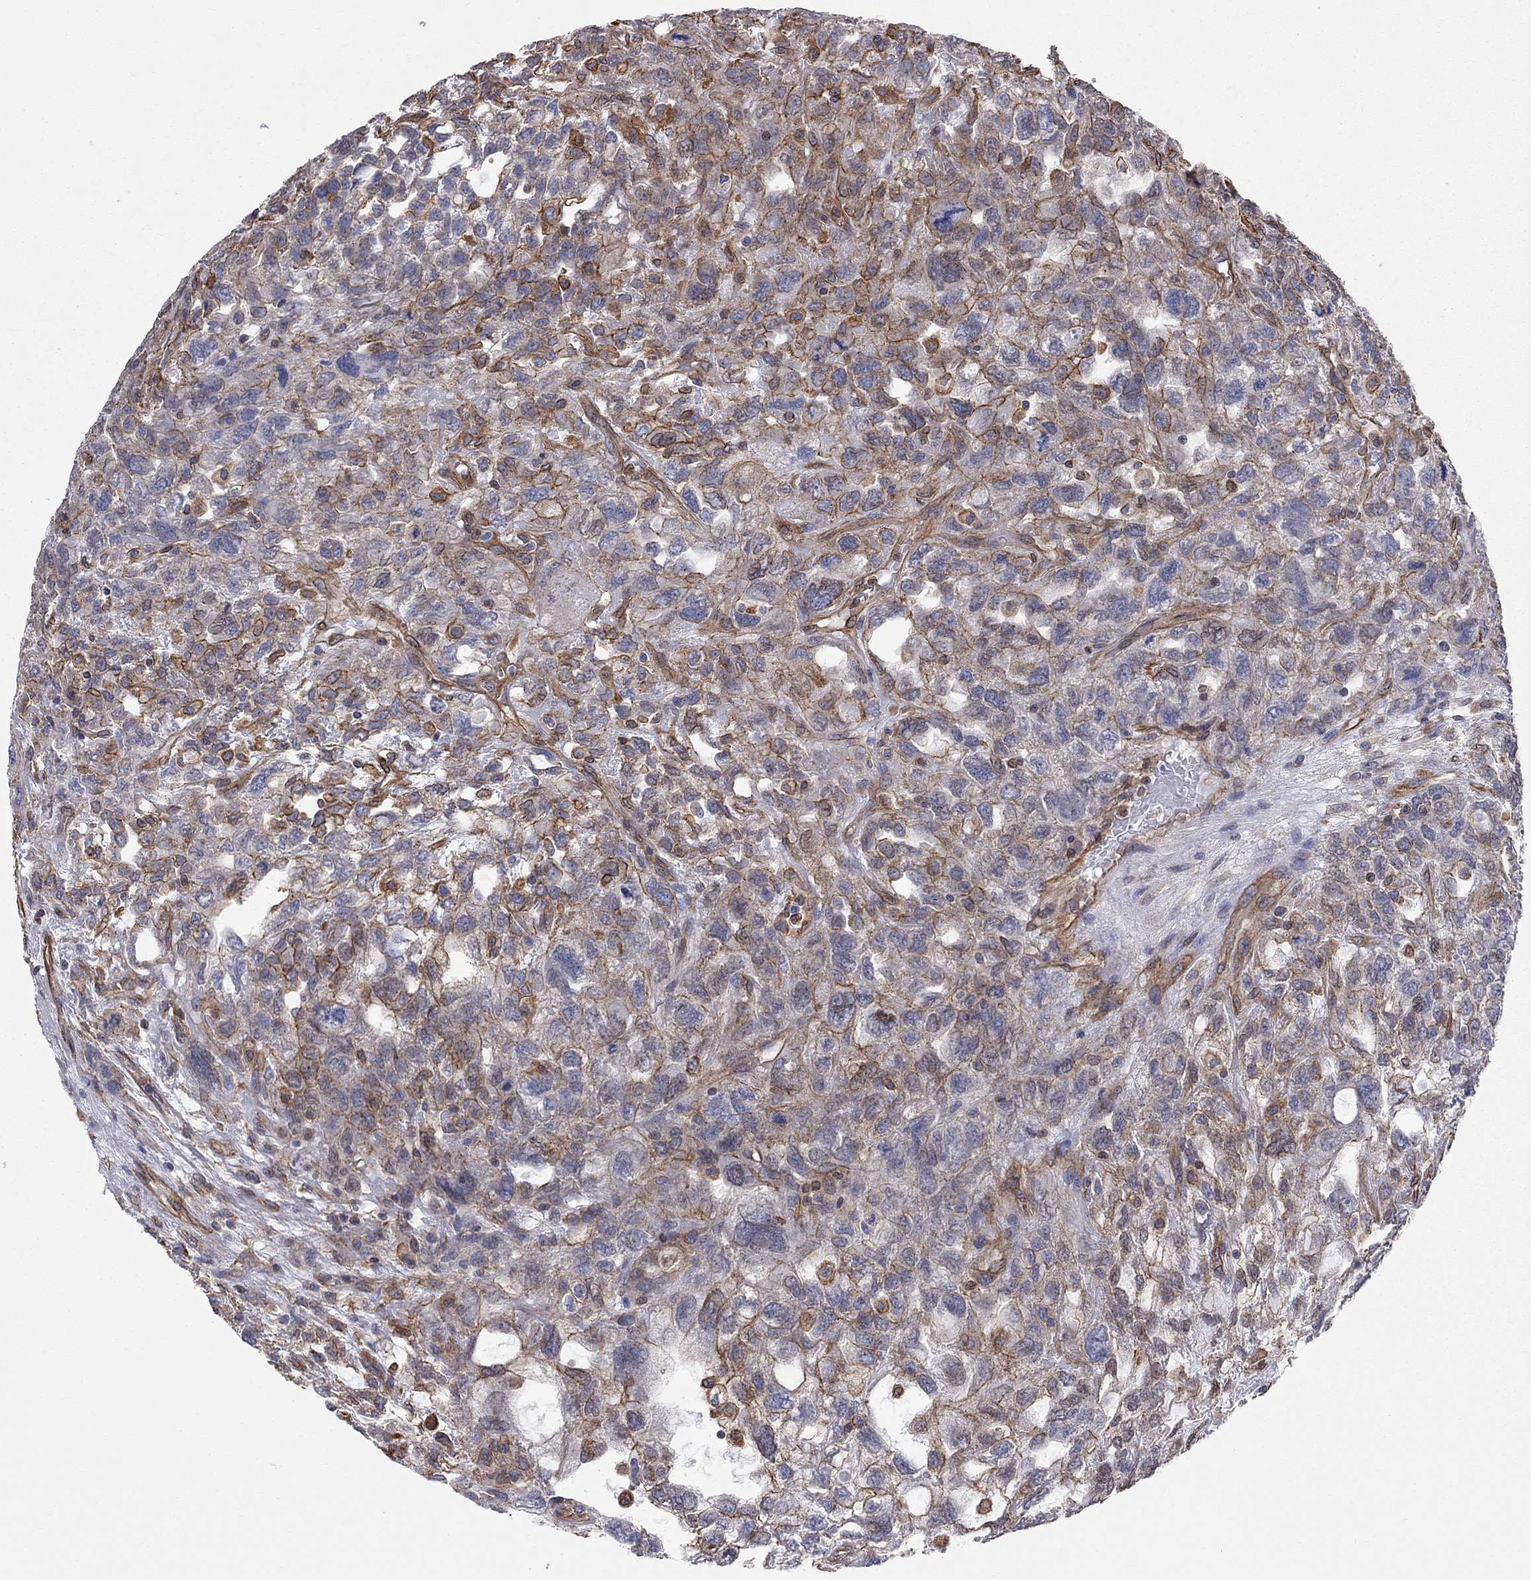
{"staining": {"intensity": "strong", "quantity": "25%-75%", "location": "cytoplasmic/membranous"}, "tissue": "testis cancer", "cell_type": "Tumor cells", "image_type": "cancer", "snomed": [{"axis": "morphology", "description": "Seminoma, NOS"}, {"axis": "topography", "description": "Testis"}], "caption": "A high-resolution micrograph shows immunohistochemistry staining of seminoma (testis), which exhibits strong cytoplasmic/membranous expression in approximately 25%-75% of tumor cells.", "gene": "BICDL2", "patient": {"sex": "male", "age": 52}}